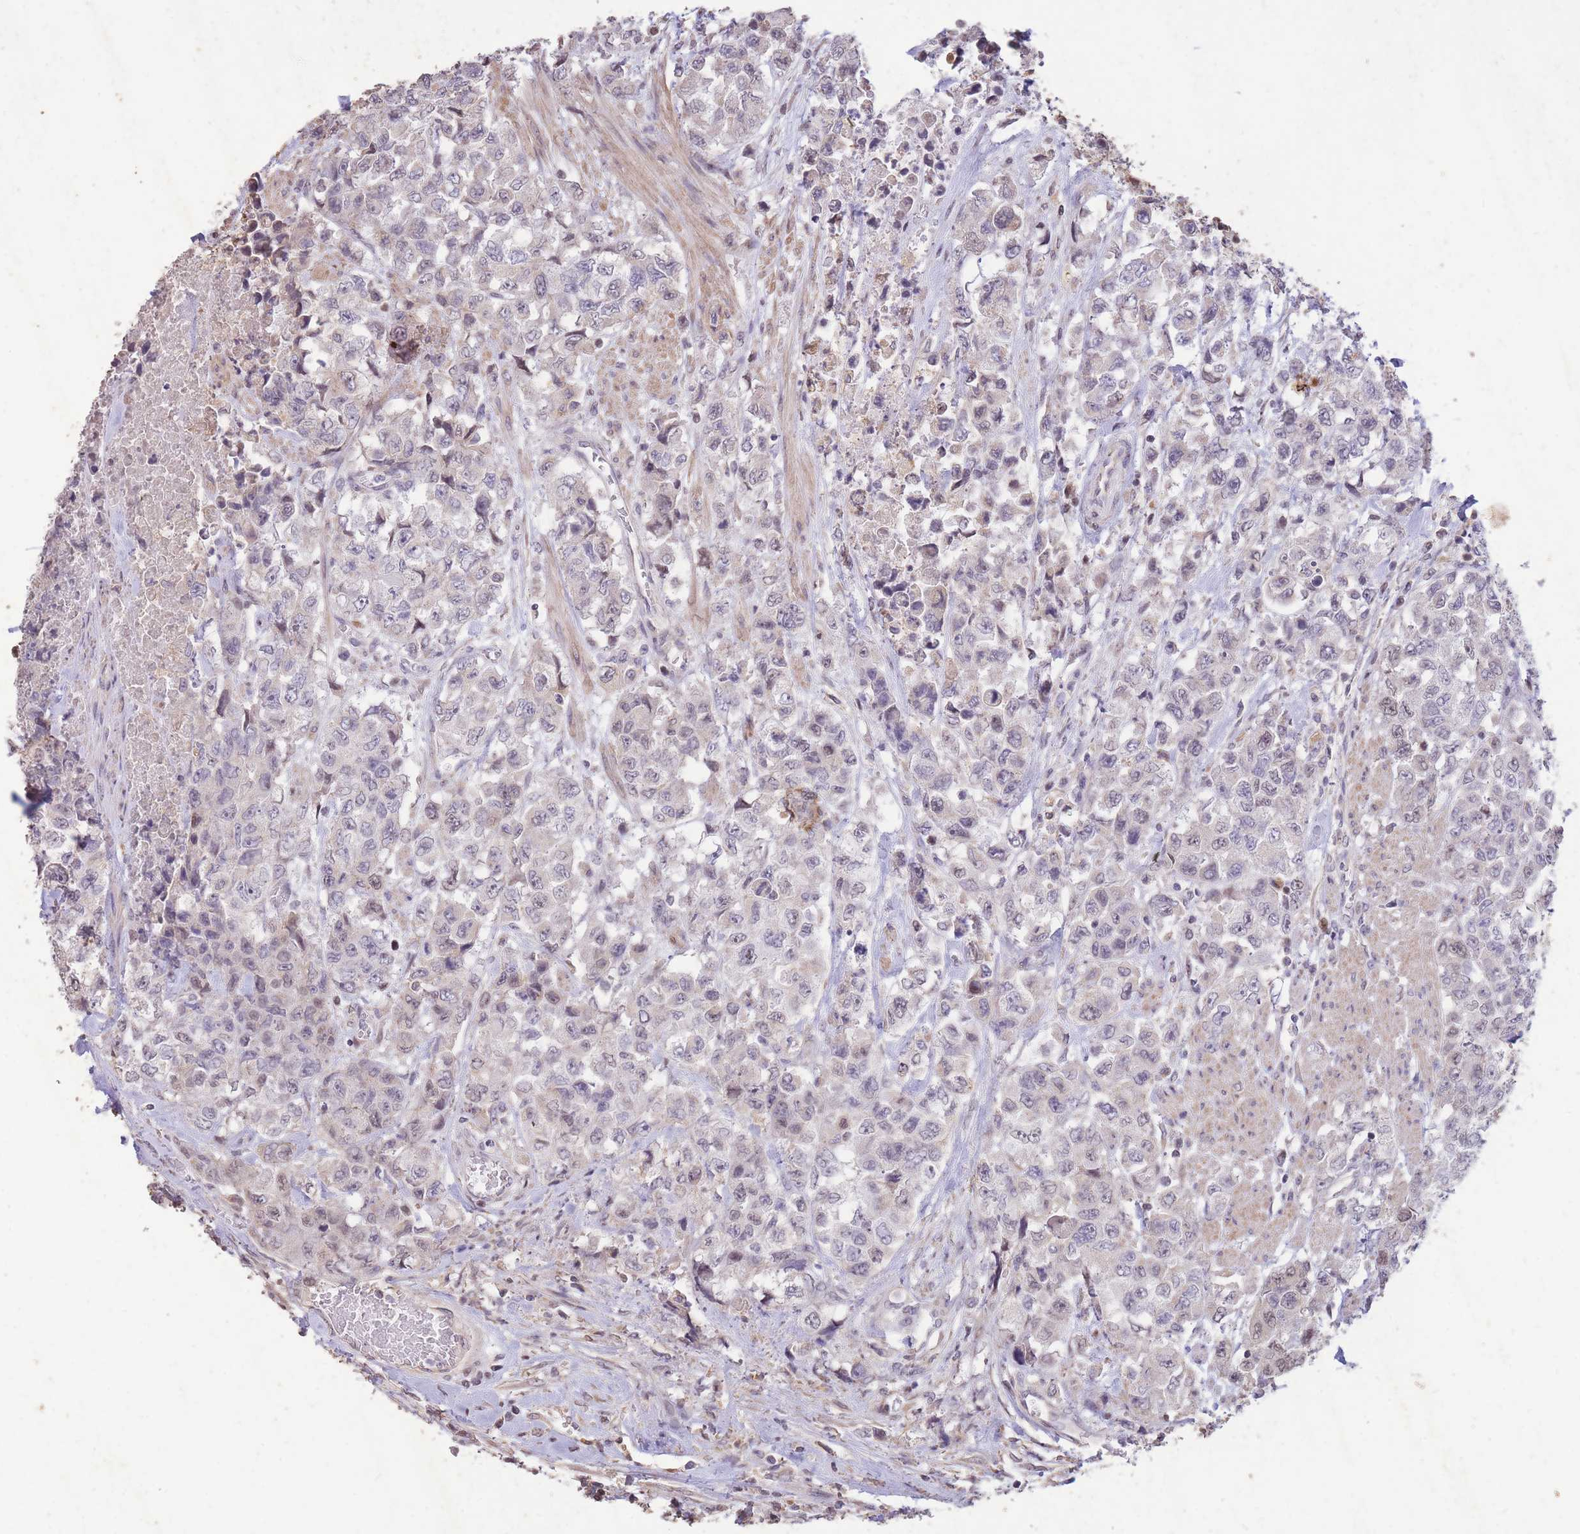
{"staining": {"intensity": "negative", "quantity": "none", "location": "none"}, "tissue": "urothelial cancer", "cell_type": "Tumor cells", "image_type": "cancer", "snomed": [{"axis": "morphology", "description": "Urothelial carcinoma, High grade"}, {"axis": "topography", "description": "Urinary bladder"}], "caption": "A histopathology image of human high-grade urothelial carcinoma is negative for staining in tumor cells.", "gene": "RGS14", "patient": {"sex": "female", "age": 78}}